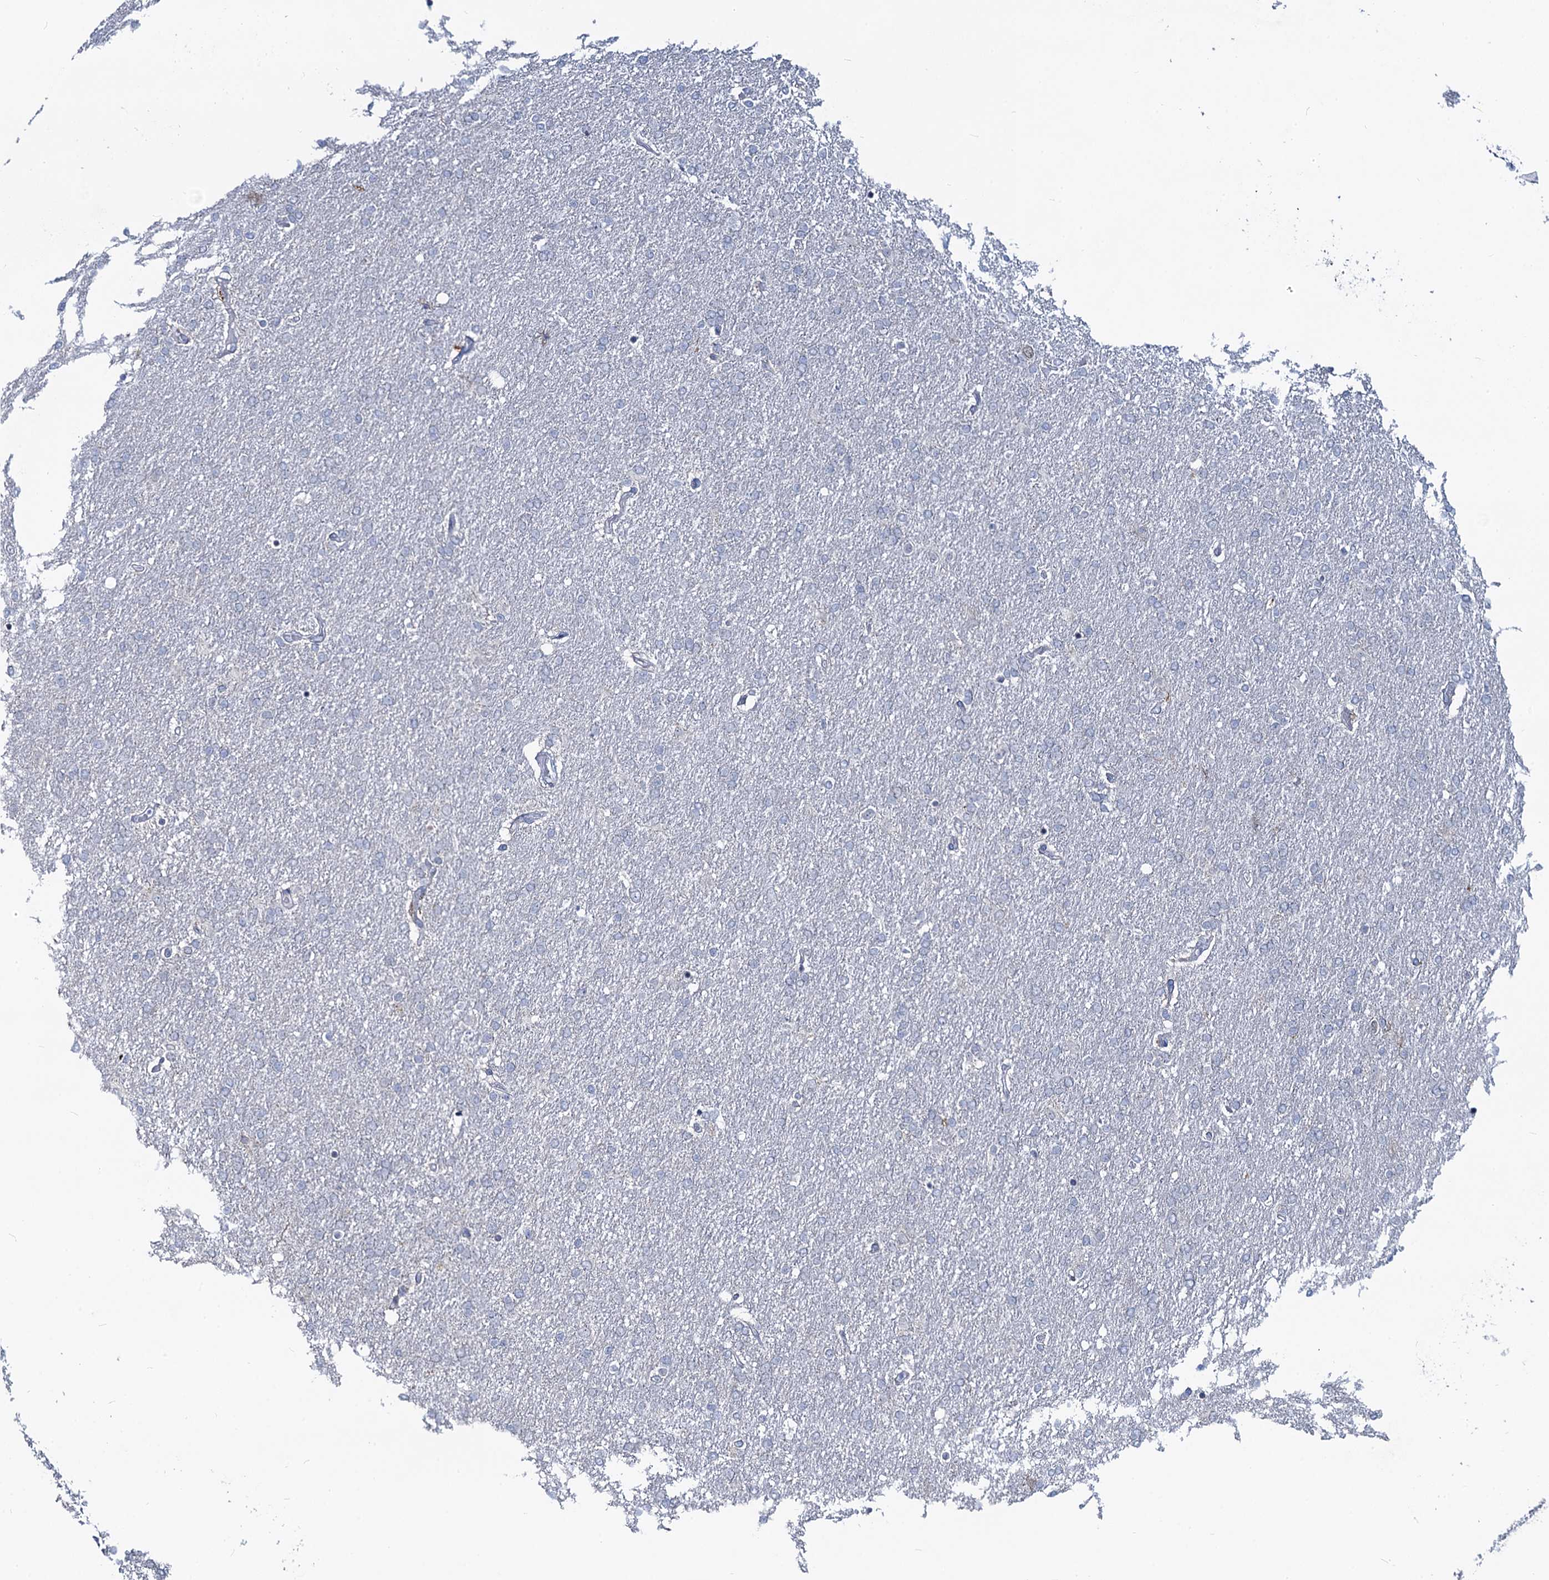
{"staining": {"intensity": "negative", "quantity": "none", "location": "none"}, "tissue": "glioma", "cell_type": "Tumor cells", "image_type": "cancer", "snomed": [{"axis": "morphology", "description": "Glioma, malignant, High grade"}, {"axis": "topography", "description": "Brain"}], "caption": "Human malignant glioma (high-grade) stained for a protein using IHC exhibits no expression in tumor cells.", "gene": "TOX3", "patient": {"sex": "male", "age": 72}}